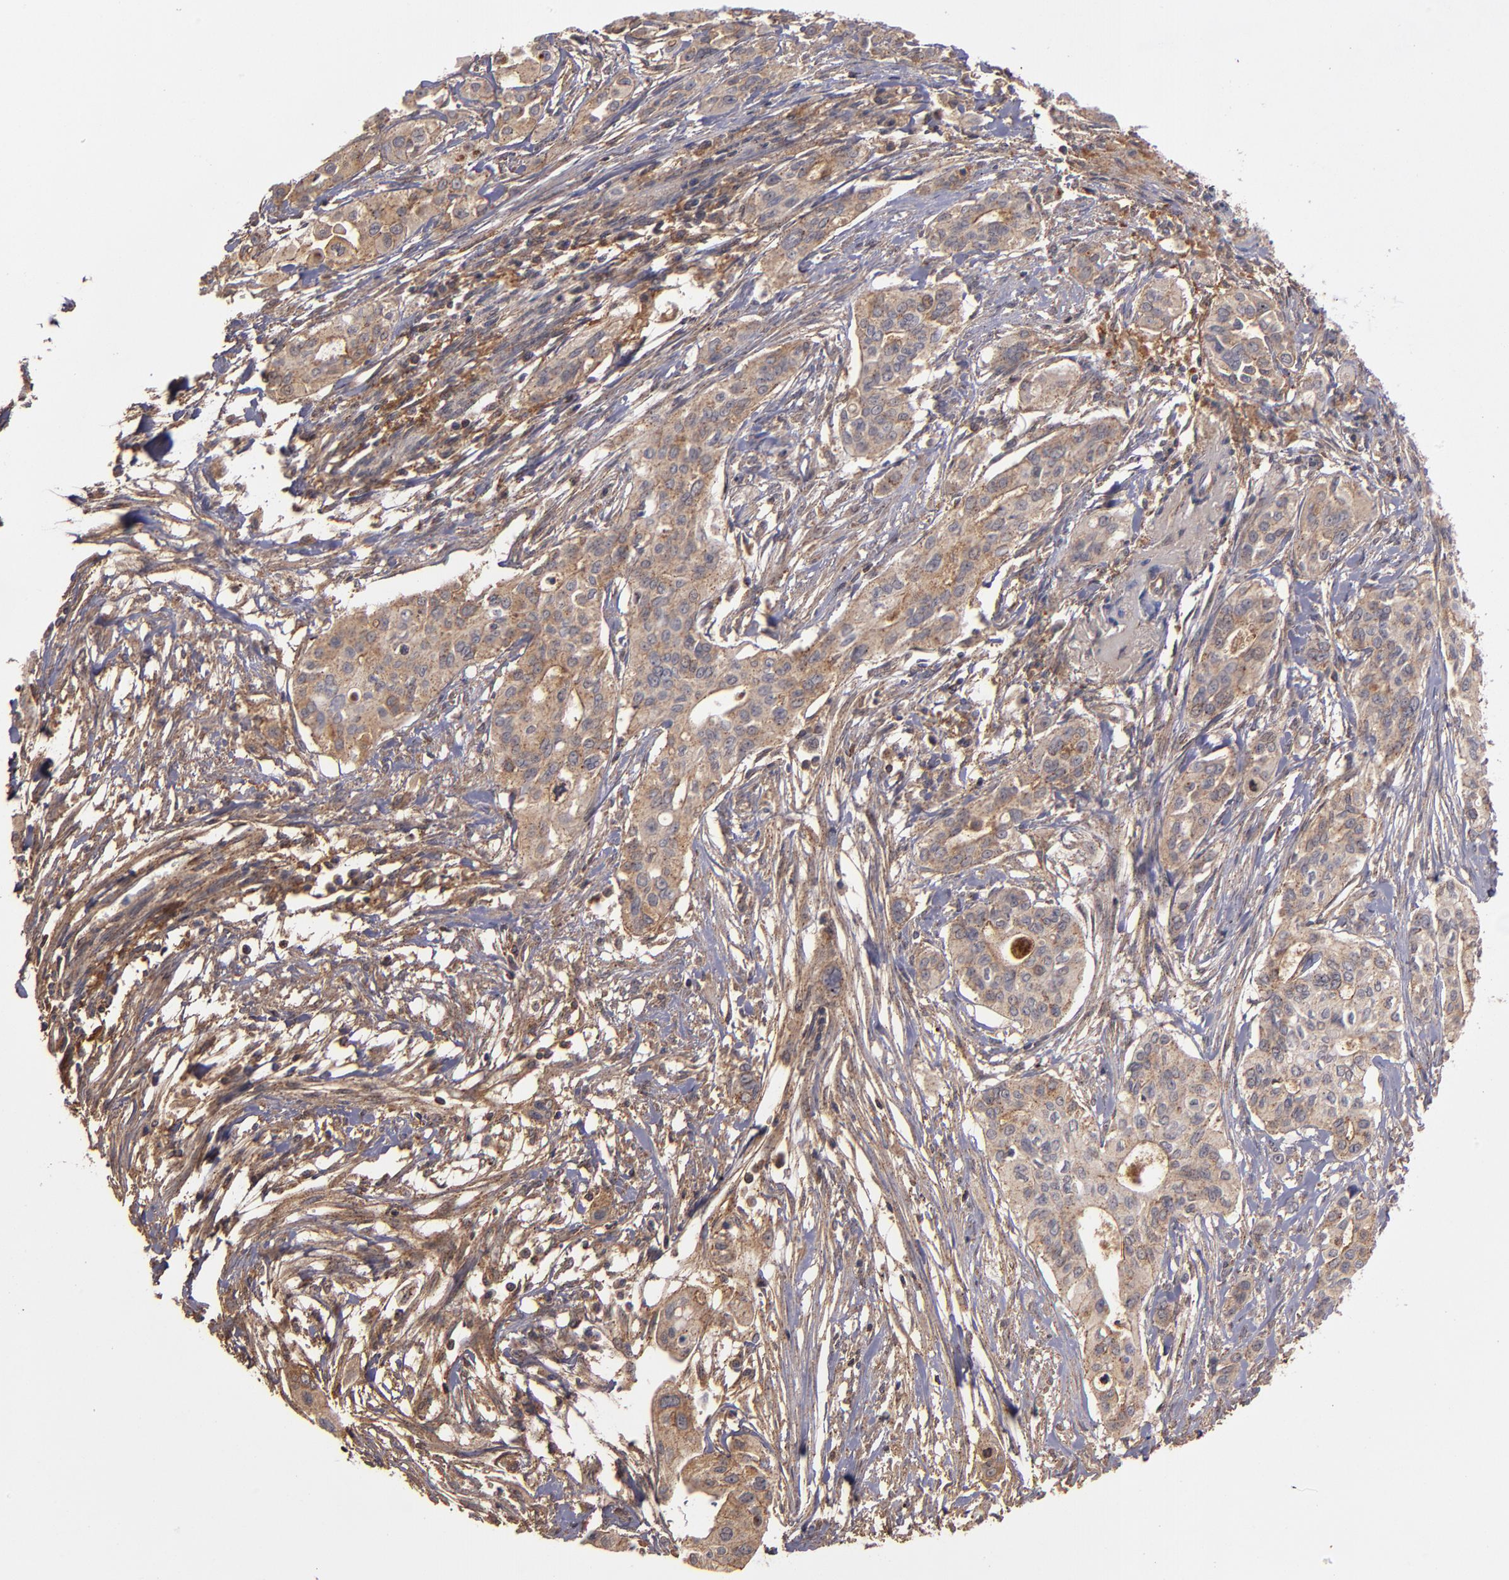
{"staining": {"intensity": "moderate", "quantity": ">75%", "location": "cytoplasmic/membranous"}, "tissue": "pancreatic cancer", "cell_type": "Tumor cells", "image_type": "cancer", "snomed": [{"axis": "morphology", "description": "Adenocarcinoma, NOS"}, {"axis": "topography", "description": "Pancreas"}], "caption": "Moderate cytoplasmic/membranous protein expression is appreciated in approximately >75% of tumor cells in adenocarcinoma (pancreatic). The staining is performed using DAB brown chromogen to label protein expression. The nuclei are counter-stained blue using hematoxylin.", "gene": "ZFYVE1", "patient": {"sex": "female", "age": 60}}